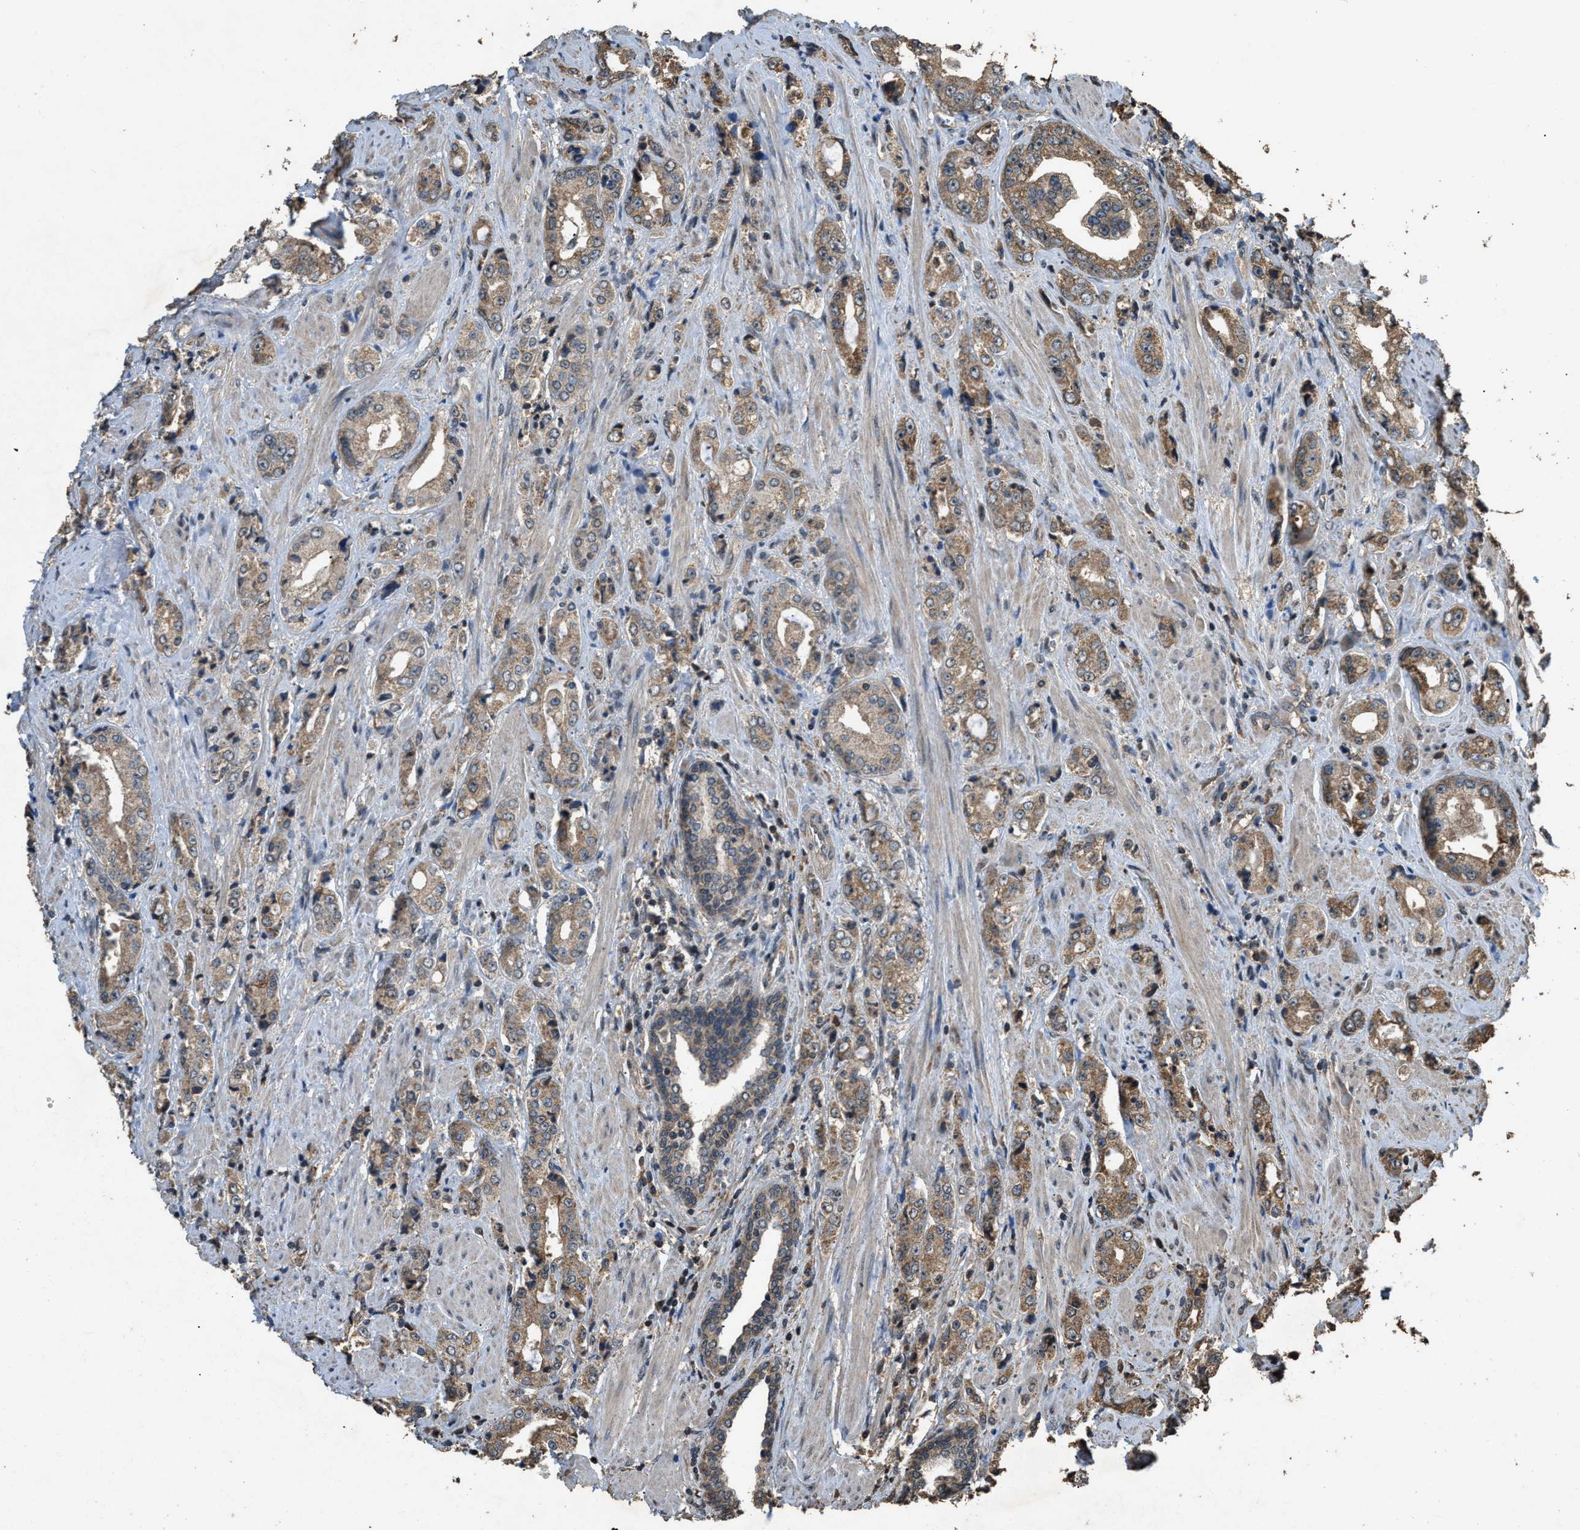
{"staining": {"intensity": "moderate", "quantity": ">75%", "location": "cytoplasmic/membranous"}, "tissue": "prostate cancer", "cell_type": "Tumor cells", "image_type": "cancer", "snomed": [{"axis": "morphology", "description": "Adenocarcinoma, High grade"}, {"axis": "topography", "description": "Prostate"}], "caption": "A brown stain labels moderate cytoplasmic/membranous staining of a protein in human adenocarcinoma (high-grade) (prostate) tumor cells.", "gene": "DENND6B", "patient": {"sex": "male", "age": 61}}